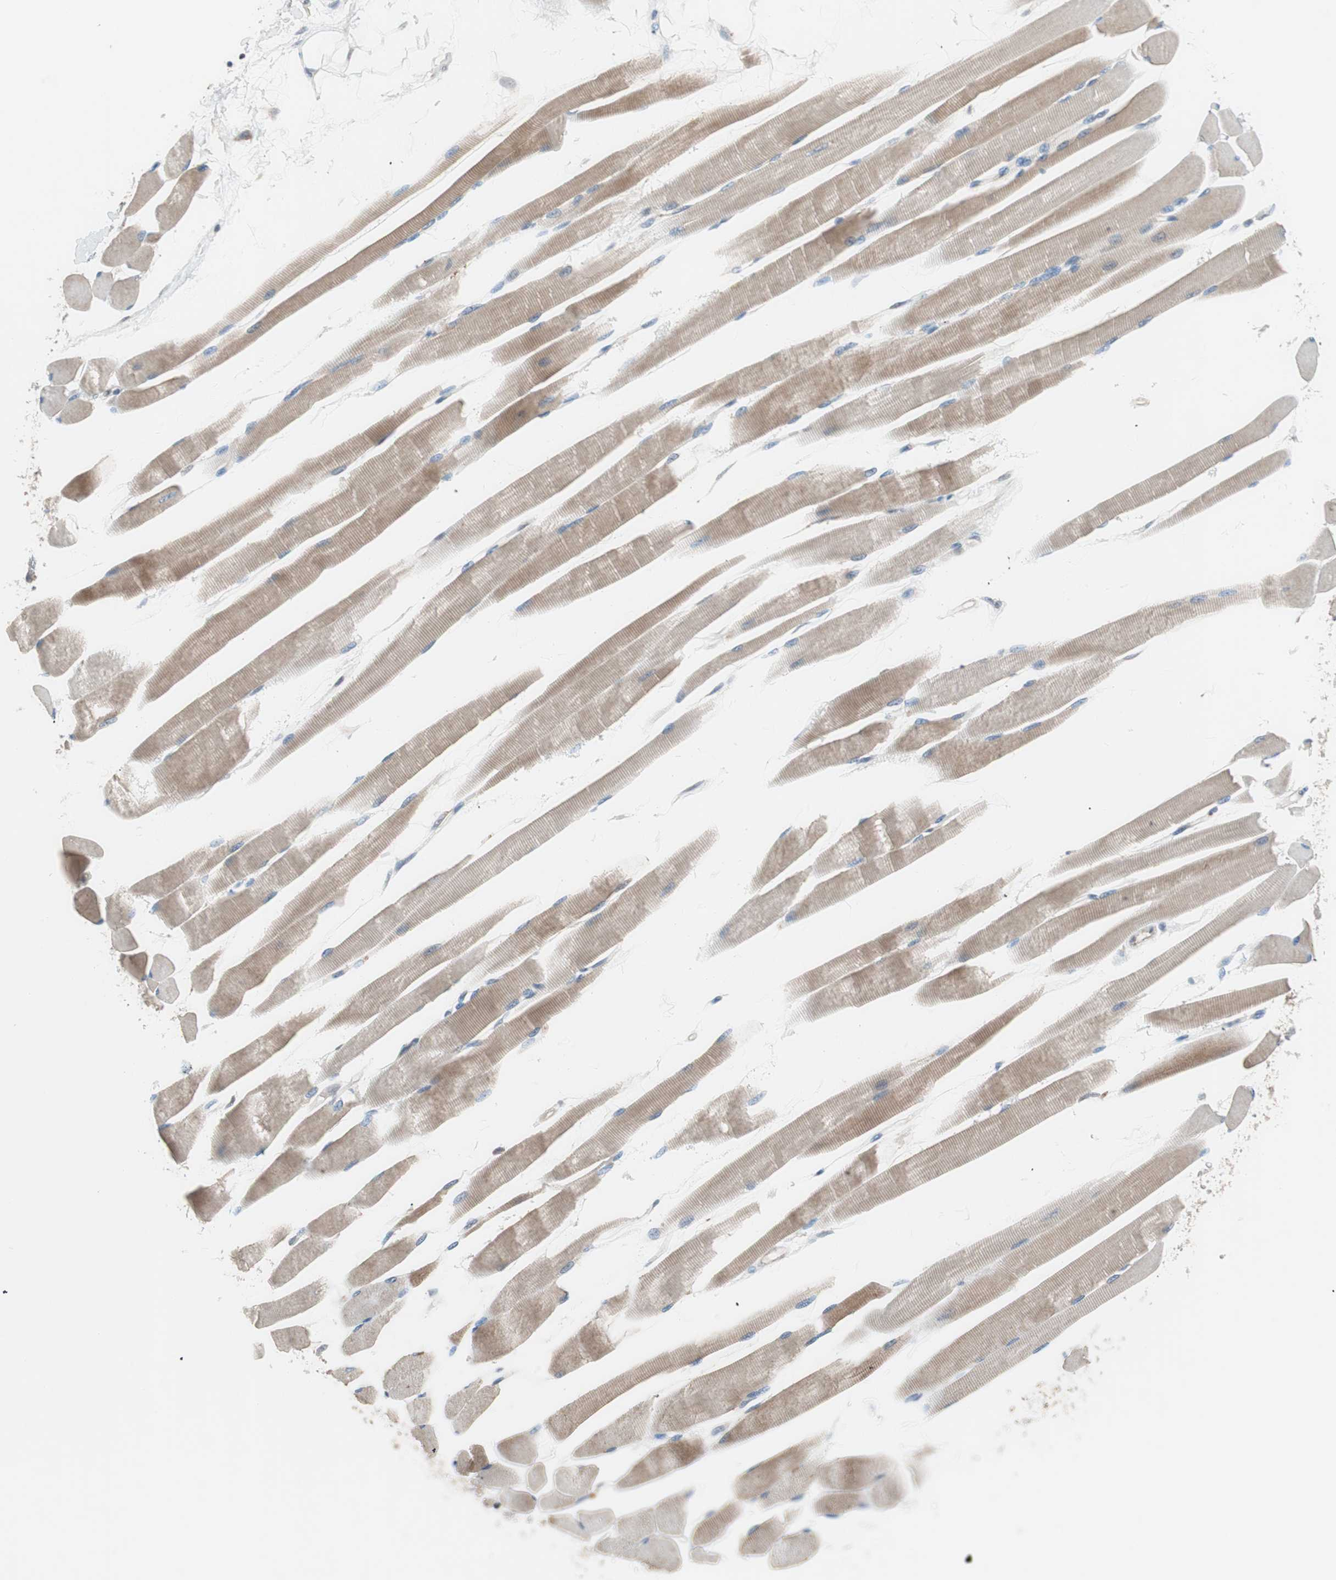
{"staining": {"intensity": "moderate", "quantity": "25%-75%", "location": "cytoplasmic/membranous"}, "tissue": "skeletal muscle", "cell_type": "Myocytes", "image_type": "normal", "snomed": [{"axis": "morphology", "description": "Normal tissue, NOS"}, {"axis": "topography", "description": "Skeletal muscle"}, {"axis": "topography", "description": "Peripheral nerve tissue"}], "caption": "IHC micrograph of benign skeletal muscle stained for a protein (brown), which exhibits medium levels of moderate cytoplasmic/membranous expression in approximately 25%-75% of myocytes.", "gene": "GALT", "patient": {"sex": "female", "age": 84}}